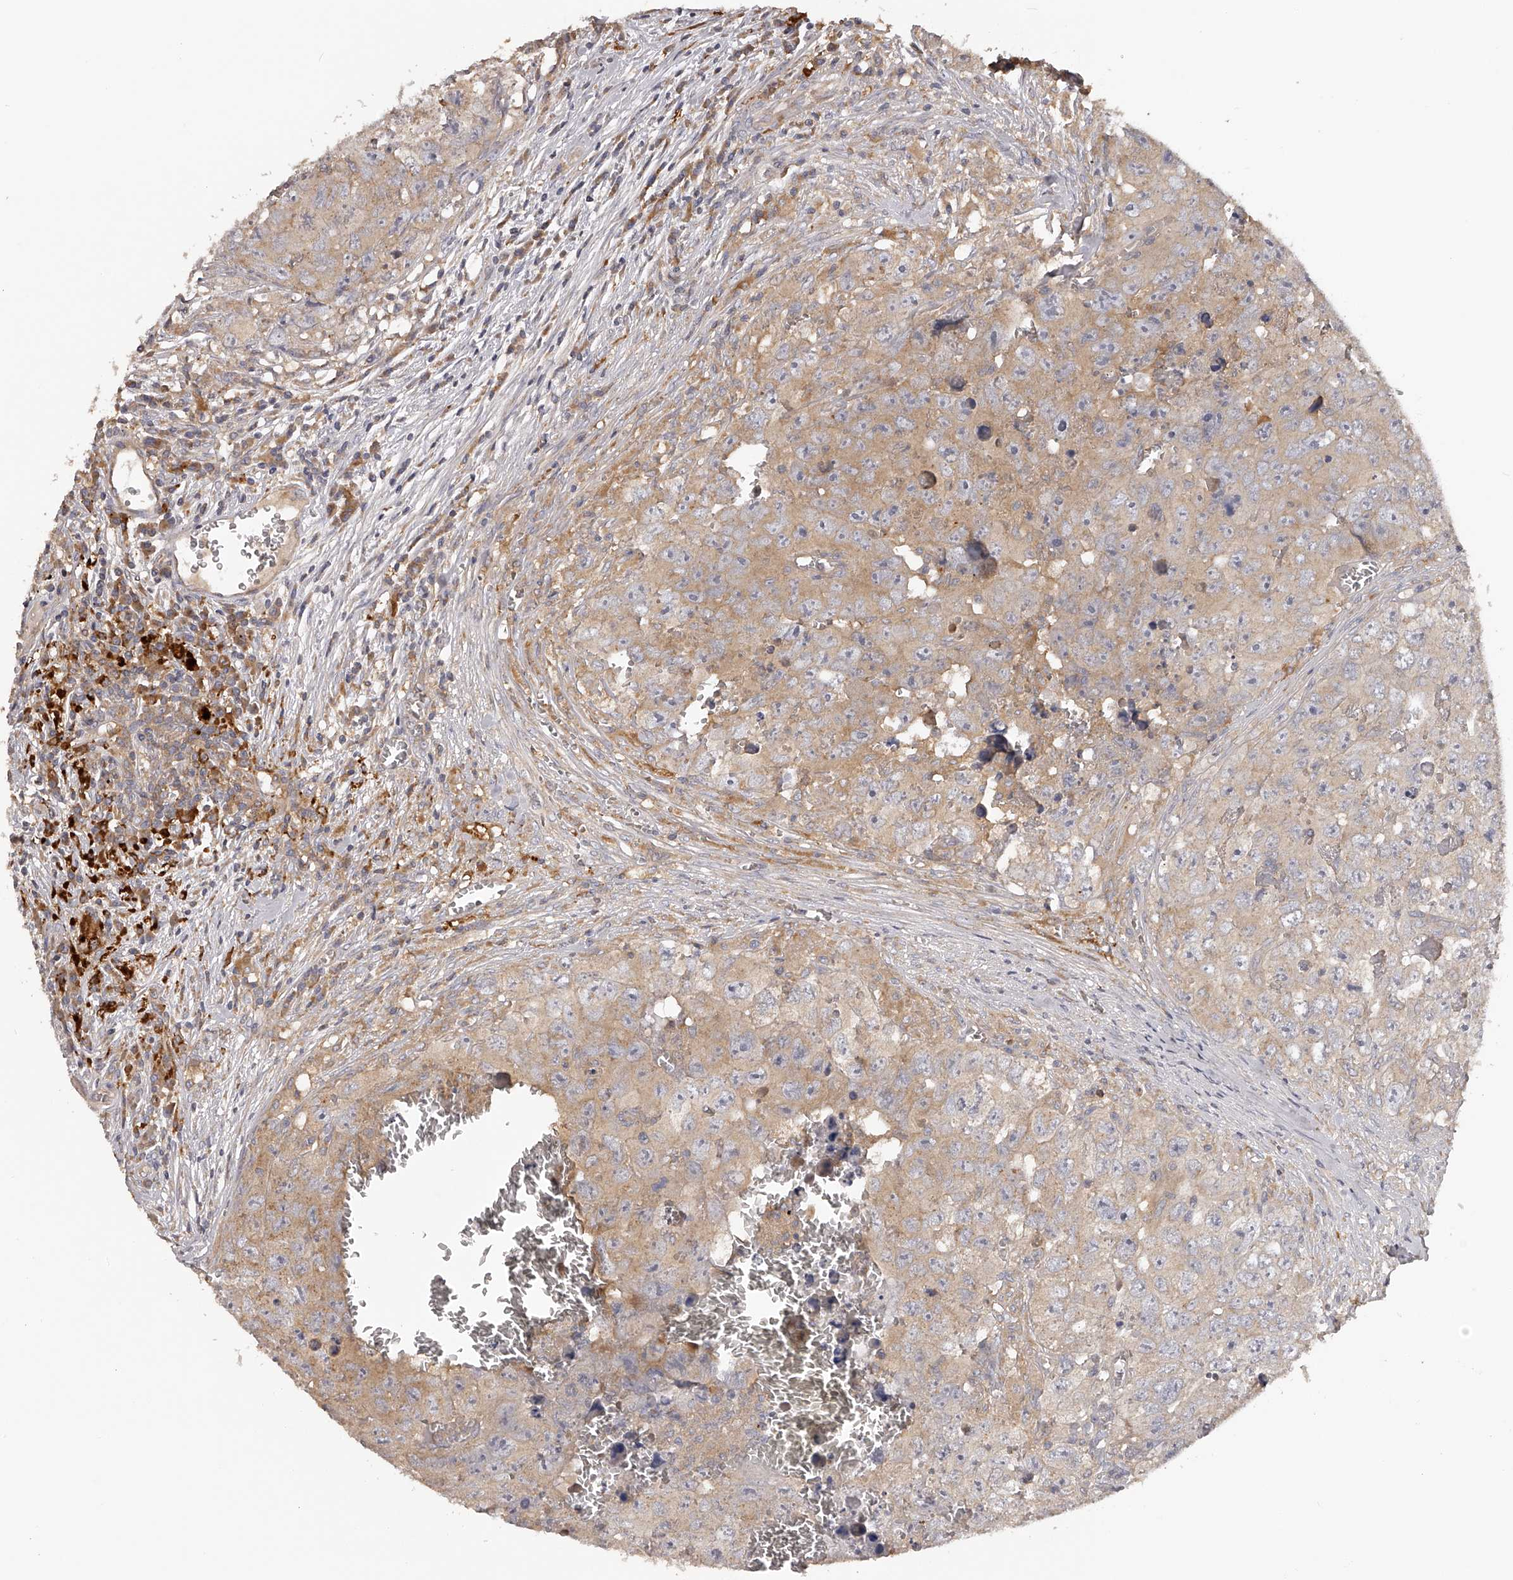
{"staining": {"intensity": "weak", "quantity": ">75%", "location": "cytoplasmic/membranous"}, "tissue": "testis cancer", "cell_type": "Tumor cells", "image_type": "cancer", "snomed": [{"axis": "morphology", "description": "Seminoma, NOS"}, {"axis": "morphology", "description": "Carcinoma, Embryonal, NOS"}, {"axis": "topography", "description": "Testis"}], "caption": "A histopathology image showing weak cytoplasmic/membranous expression in approximately >75% of tumor cells in testis seminoma, as visualized by brown immunohistochemical staining.", "gene": "TNN", "patient": {"sex": "male", "age": 43}}